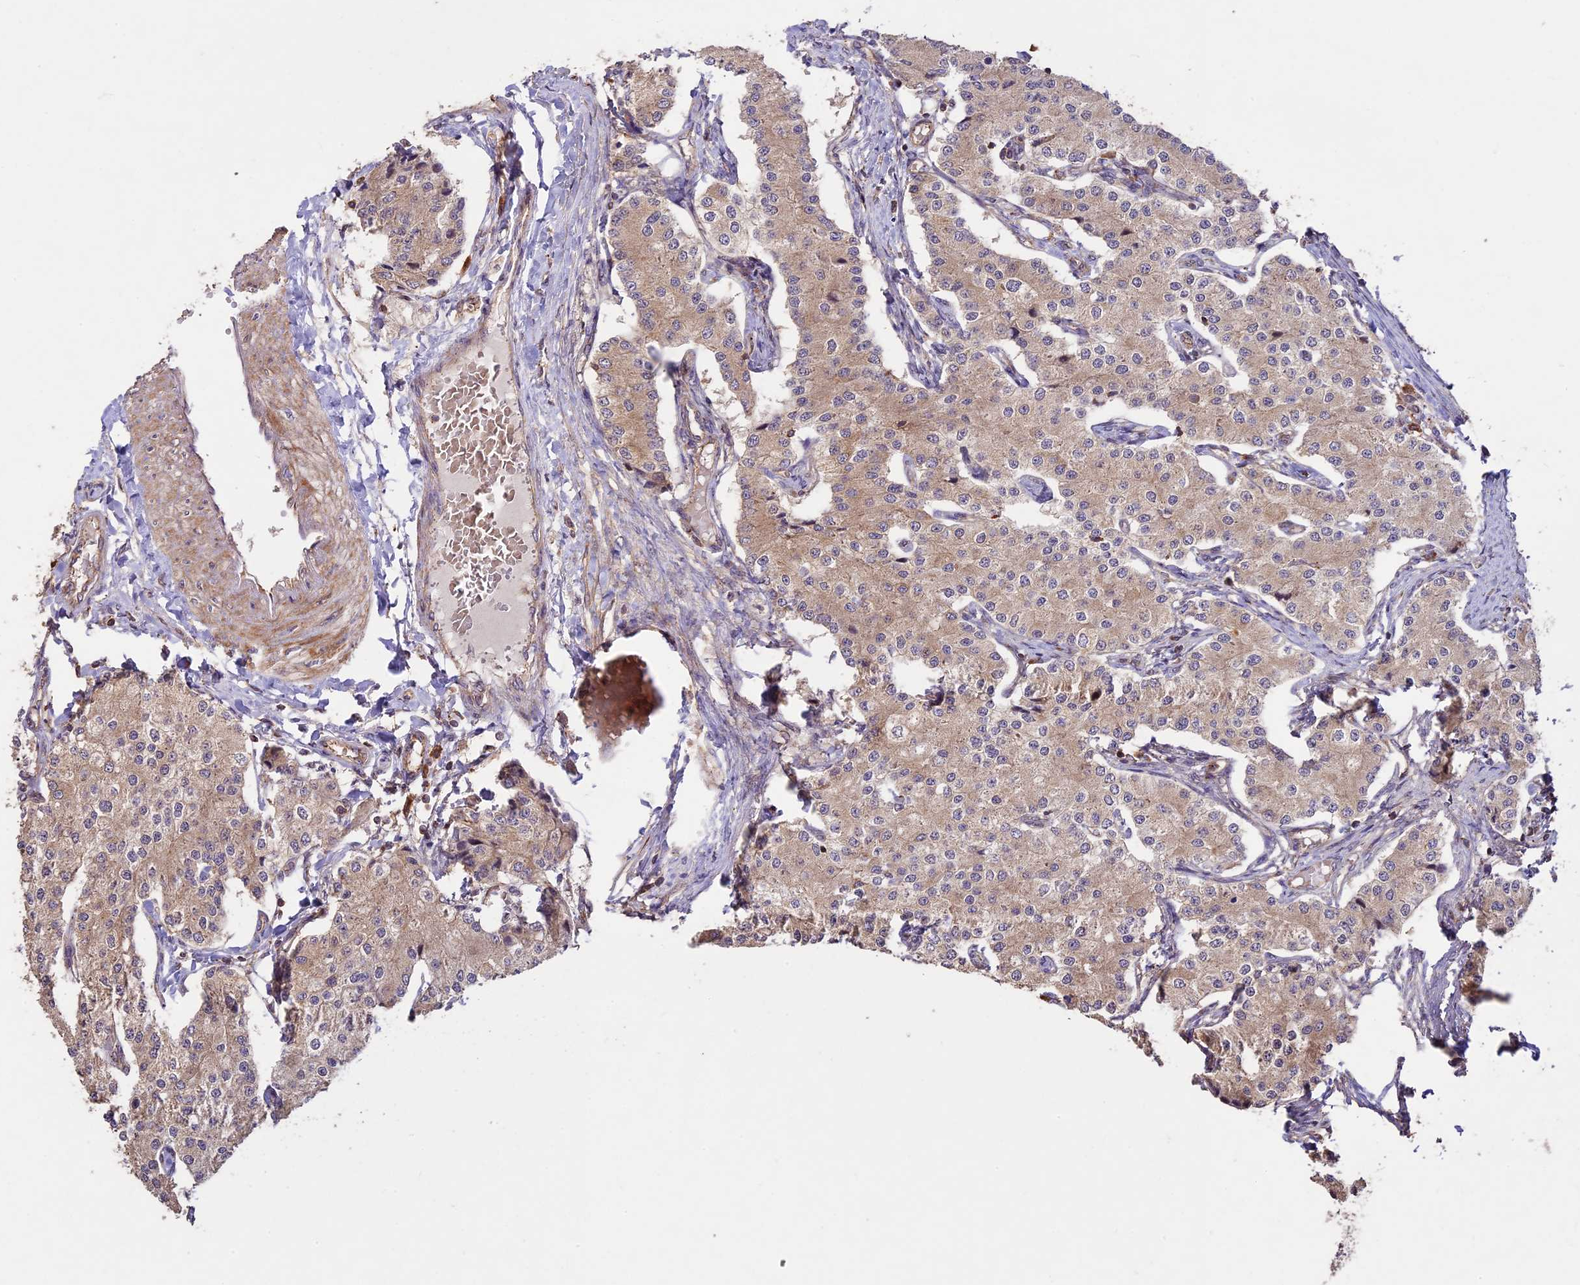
{"staining": {"intensity": "weak", "quantity": ">75%", "location": "cytoplasmic/membranous"}, "tissue": "carcinoid", "cell_type": "Tumor cells", "image_type": "cancer", "snomed": [{"axis": "morphology", "description": "Carcinoid, malignant, NOS"}, {"axis": "topography", "description": "Colon"}], "caption": "The image reveals immunohistochemical staining of carcinoid. There is weak cytoplasmic/membranous staining is seen in approximately >75% of tumor cells.", "gene": "BCAS4", "patient": {"sex": "female", "age": 52}}